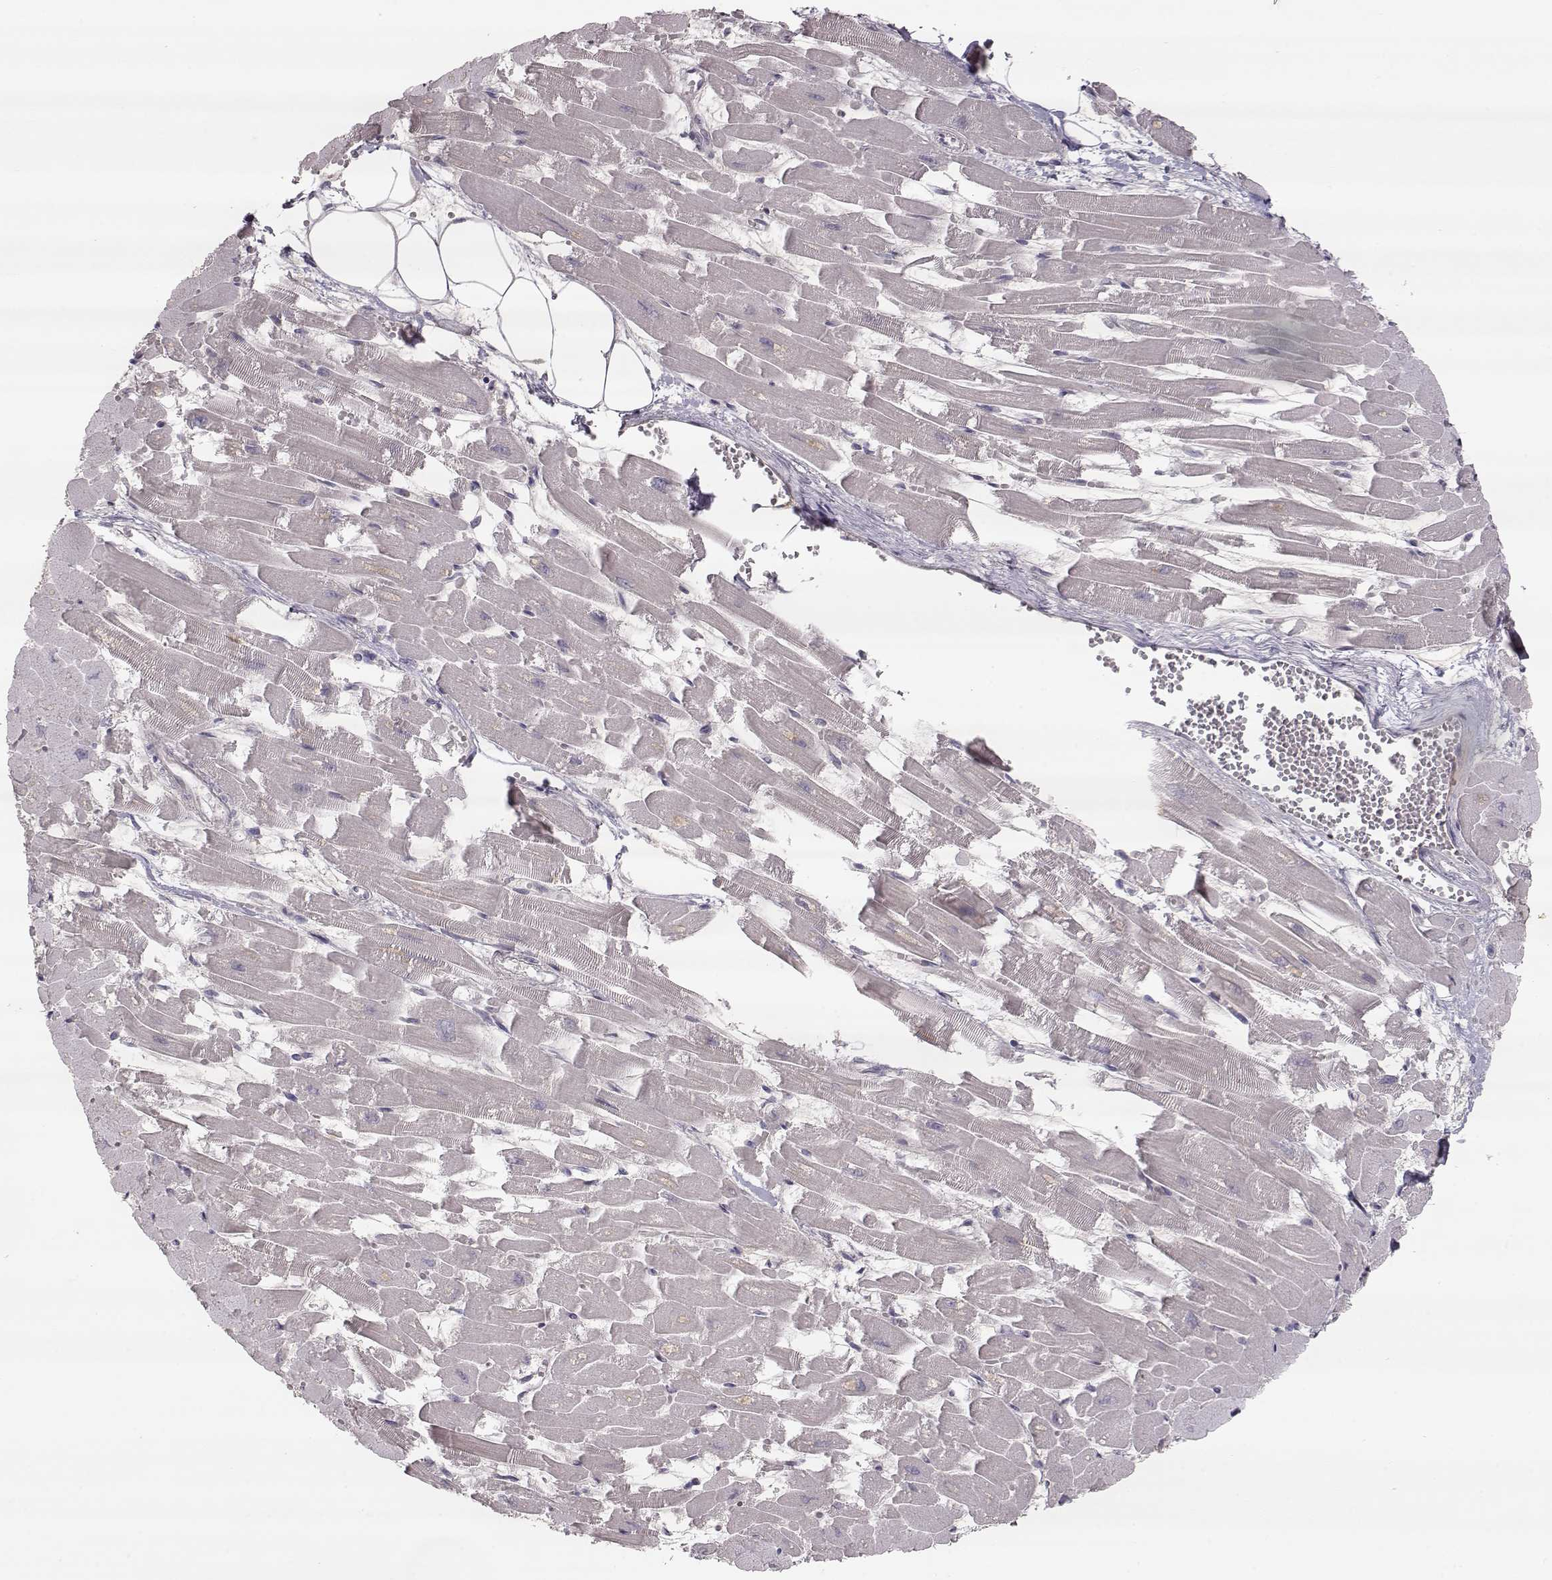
{"staining": {"intensity": "negative", "quantity": "none", "location": "none"}, "tissue": "heart muscle", "cell_type": "Cardiomyocytes", "image_type": "normal", "snomed": [{"axis": "morphology", "description": "Normal tissue, NOS"}, {"axis": "topography", "description": "Heart"}], "caption": "An immunohistochemistry (IHC) histopathology image of normal heart muscle is shown. There is no staining in cardiomyocytes of heart muscle.", "gene": "PNMT", "patient": {"sex": "female", "age": 52}}